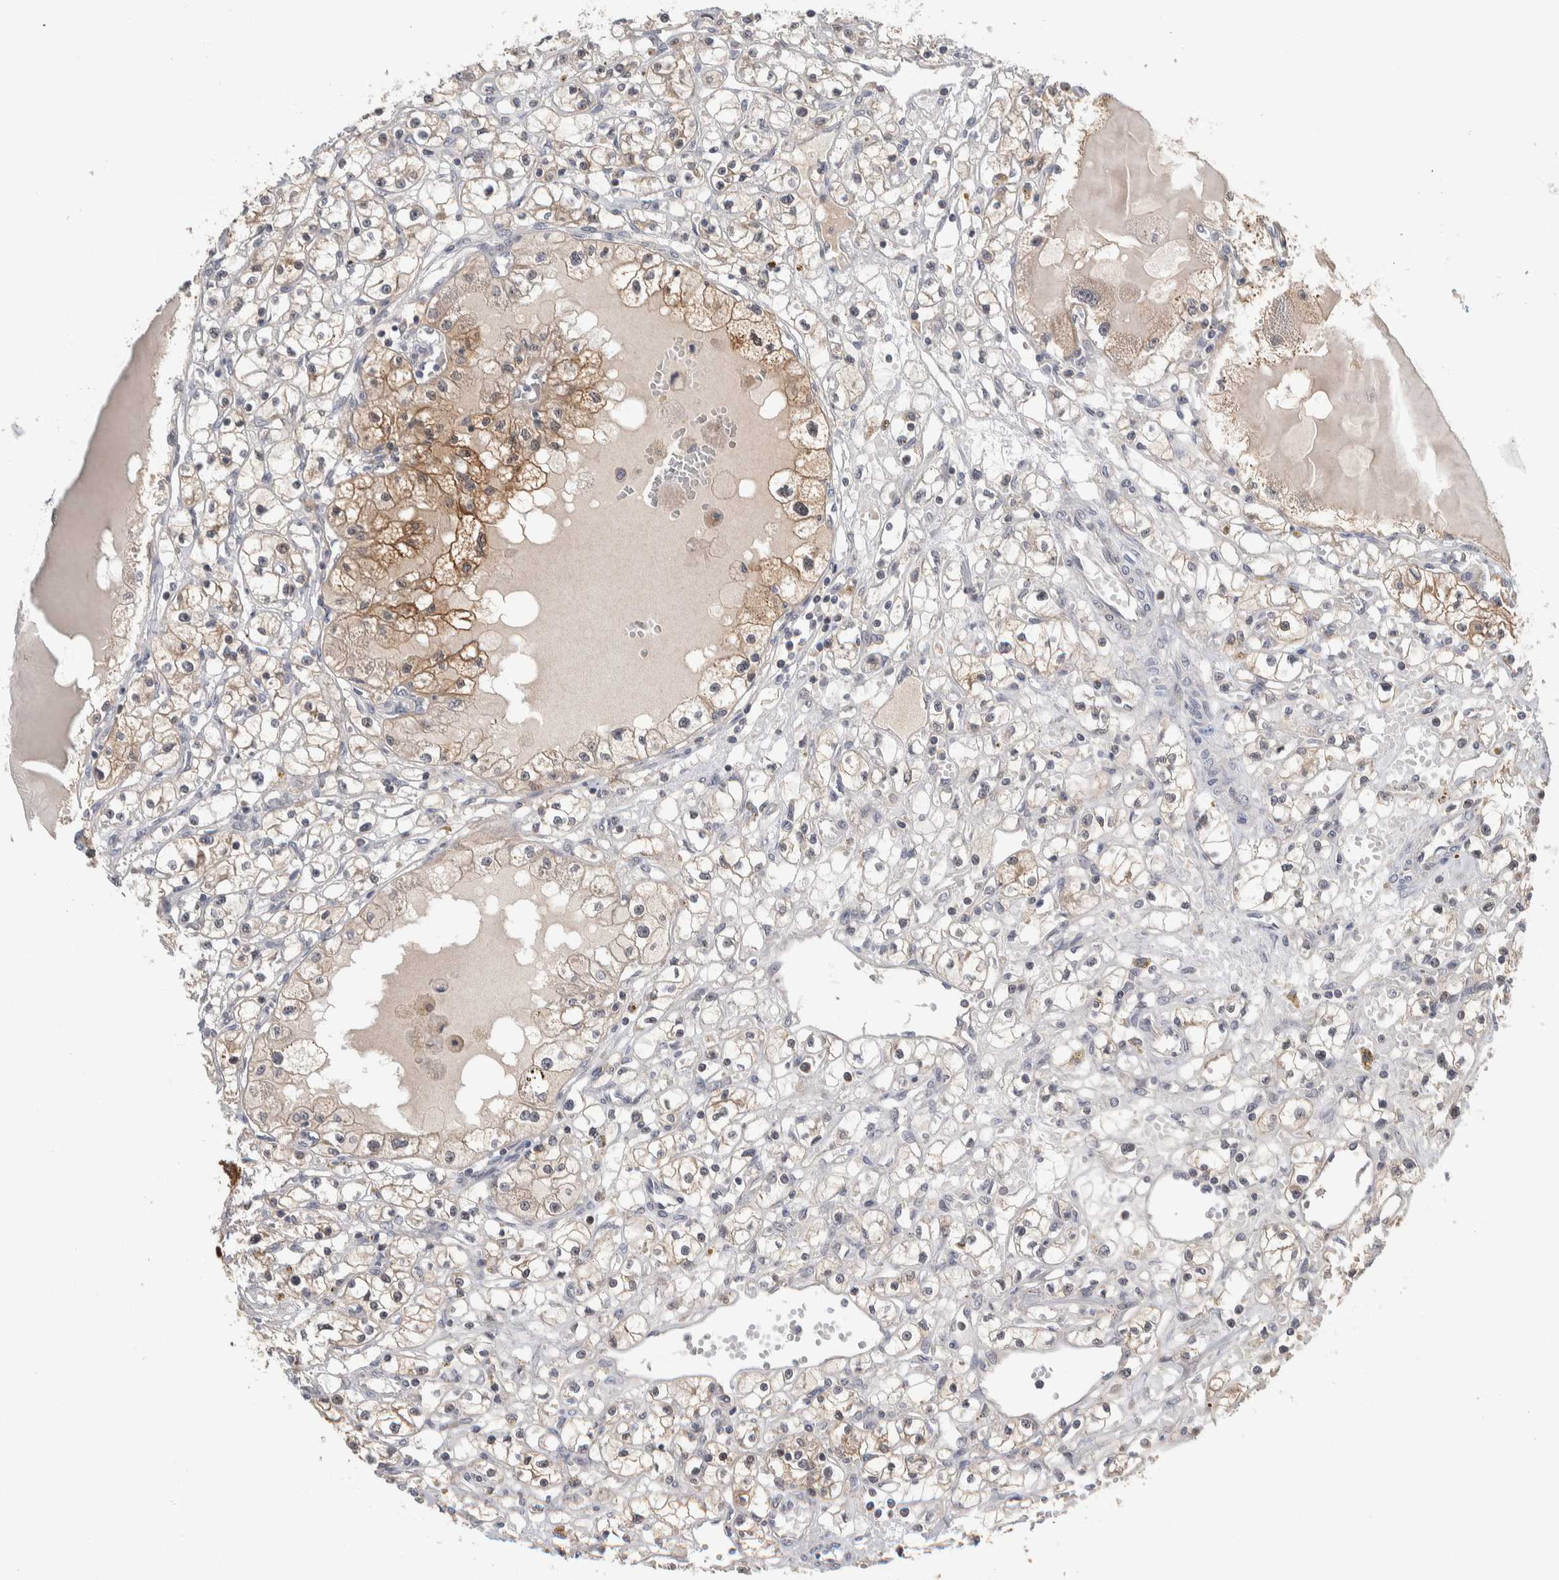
{"staining": {"intensity": "moderate", "quantity": "<25%", "location": "cytoplasmic/membranous"}, "tissue": "renal cancer", "cell_type": "Tumor cells", "image_type": "cancer", "snomed": [{"axis": "morphology", "description": "Adenocarcinoma, NOS"}, {"axis": "topography", "description": "Kidney"}], "caption": "Renal adenocarcinoma tissue exhibits moderate cytoplasmic/membranous positivity in about <25% of tumor cells", "gene": "SHPK", "patient": {"sex": "male", "age": 56}}